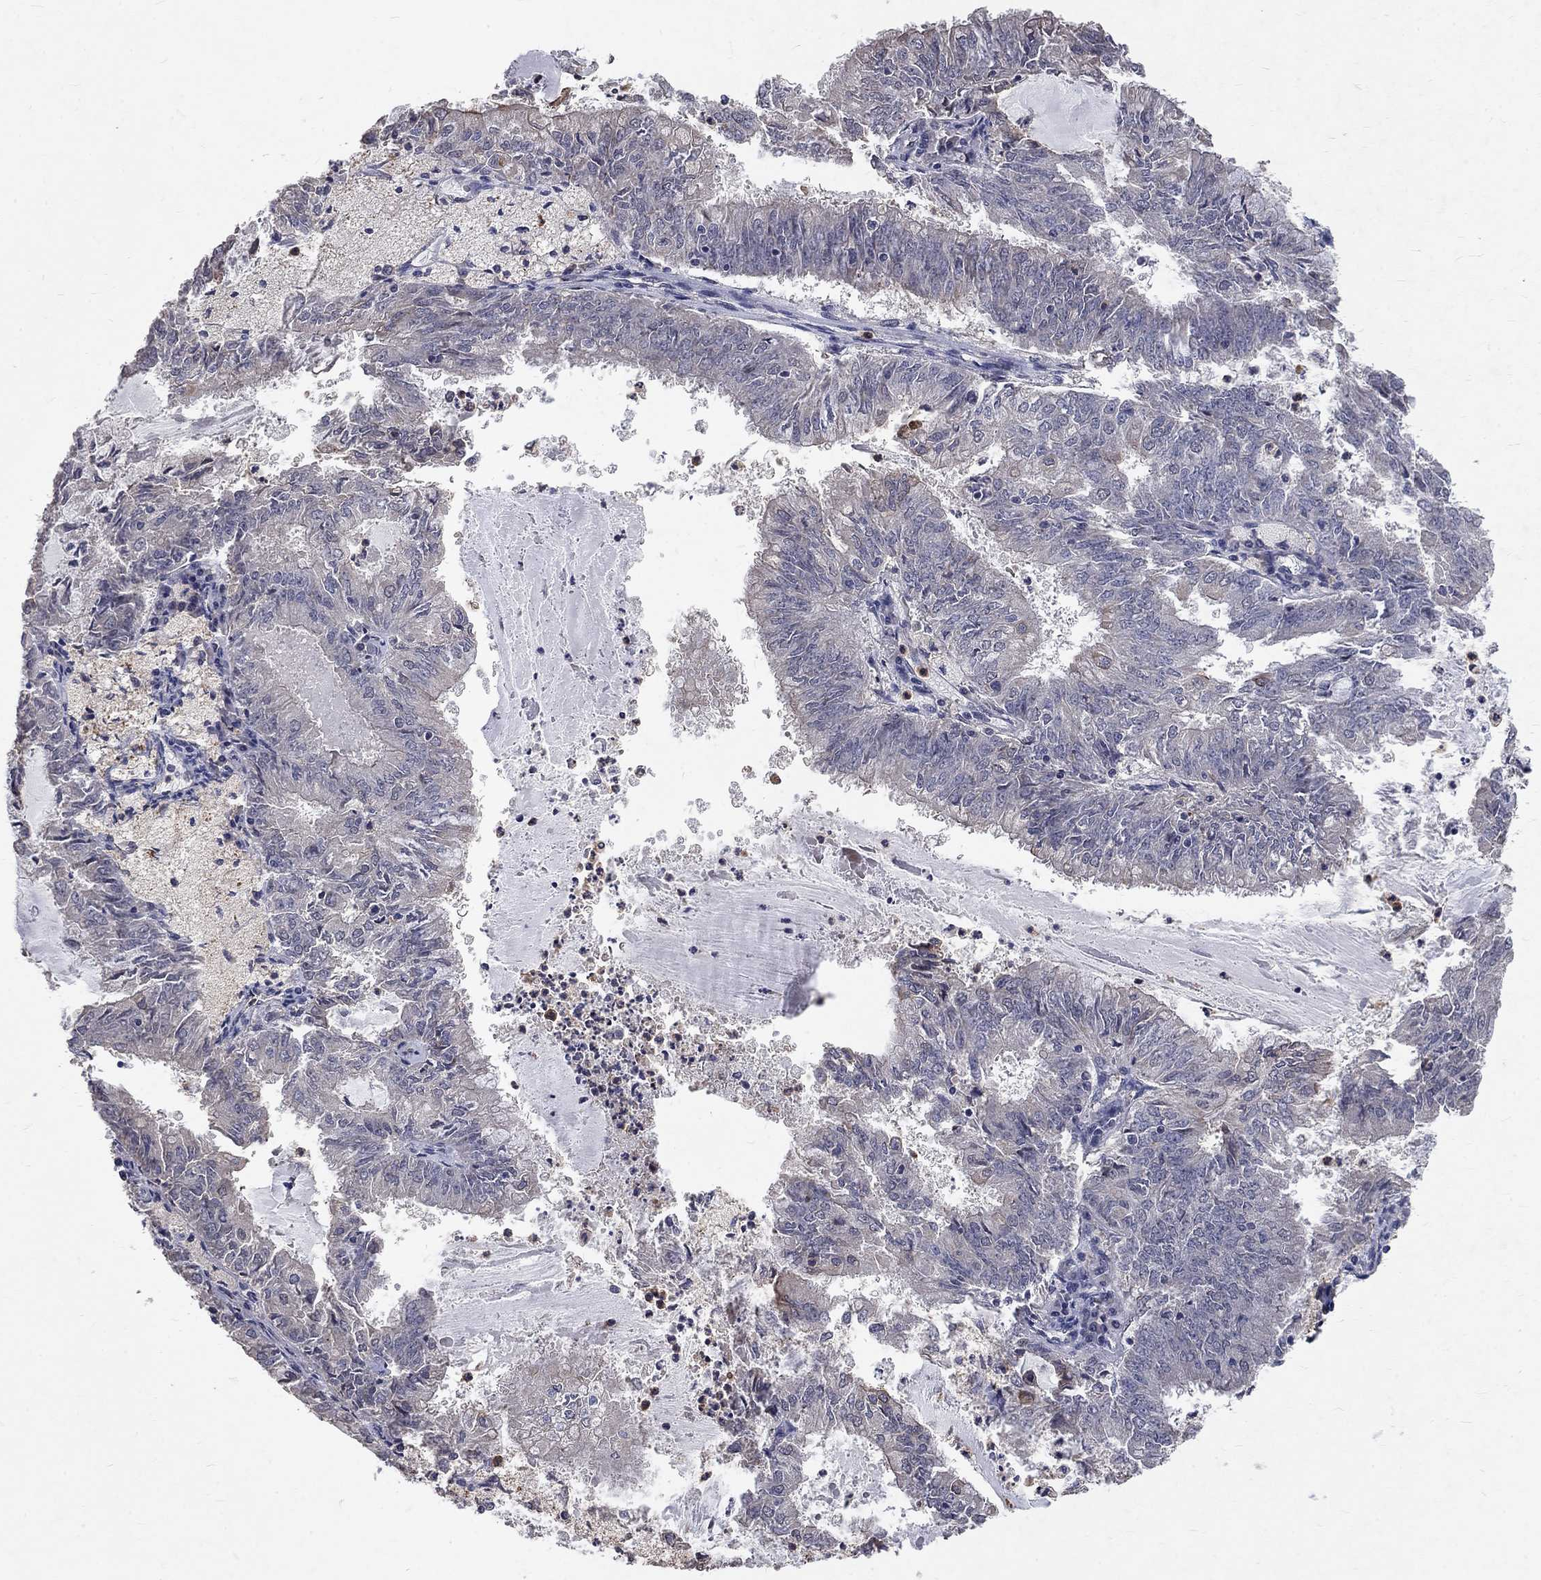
{"staining": {"intensity": "negative", "quantity": "none", "location": "none"}, "tissue": "endometrial cancer", "cell_type": "Tumor cells", "image_type": "cancer", "snomed": [{"axis": "morphology", "description": "Adenocarcinoma, NOS"}, {"axis": "topography", "description": "Endometrium"}], "caption": "Immunohistochemical staining of human endometrial cancer displays no significant expression in tumor cells.", "gene": "CHST5", "patient": {"sex": "female", "age": 57}}